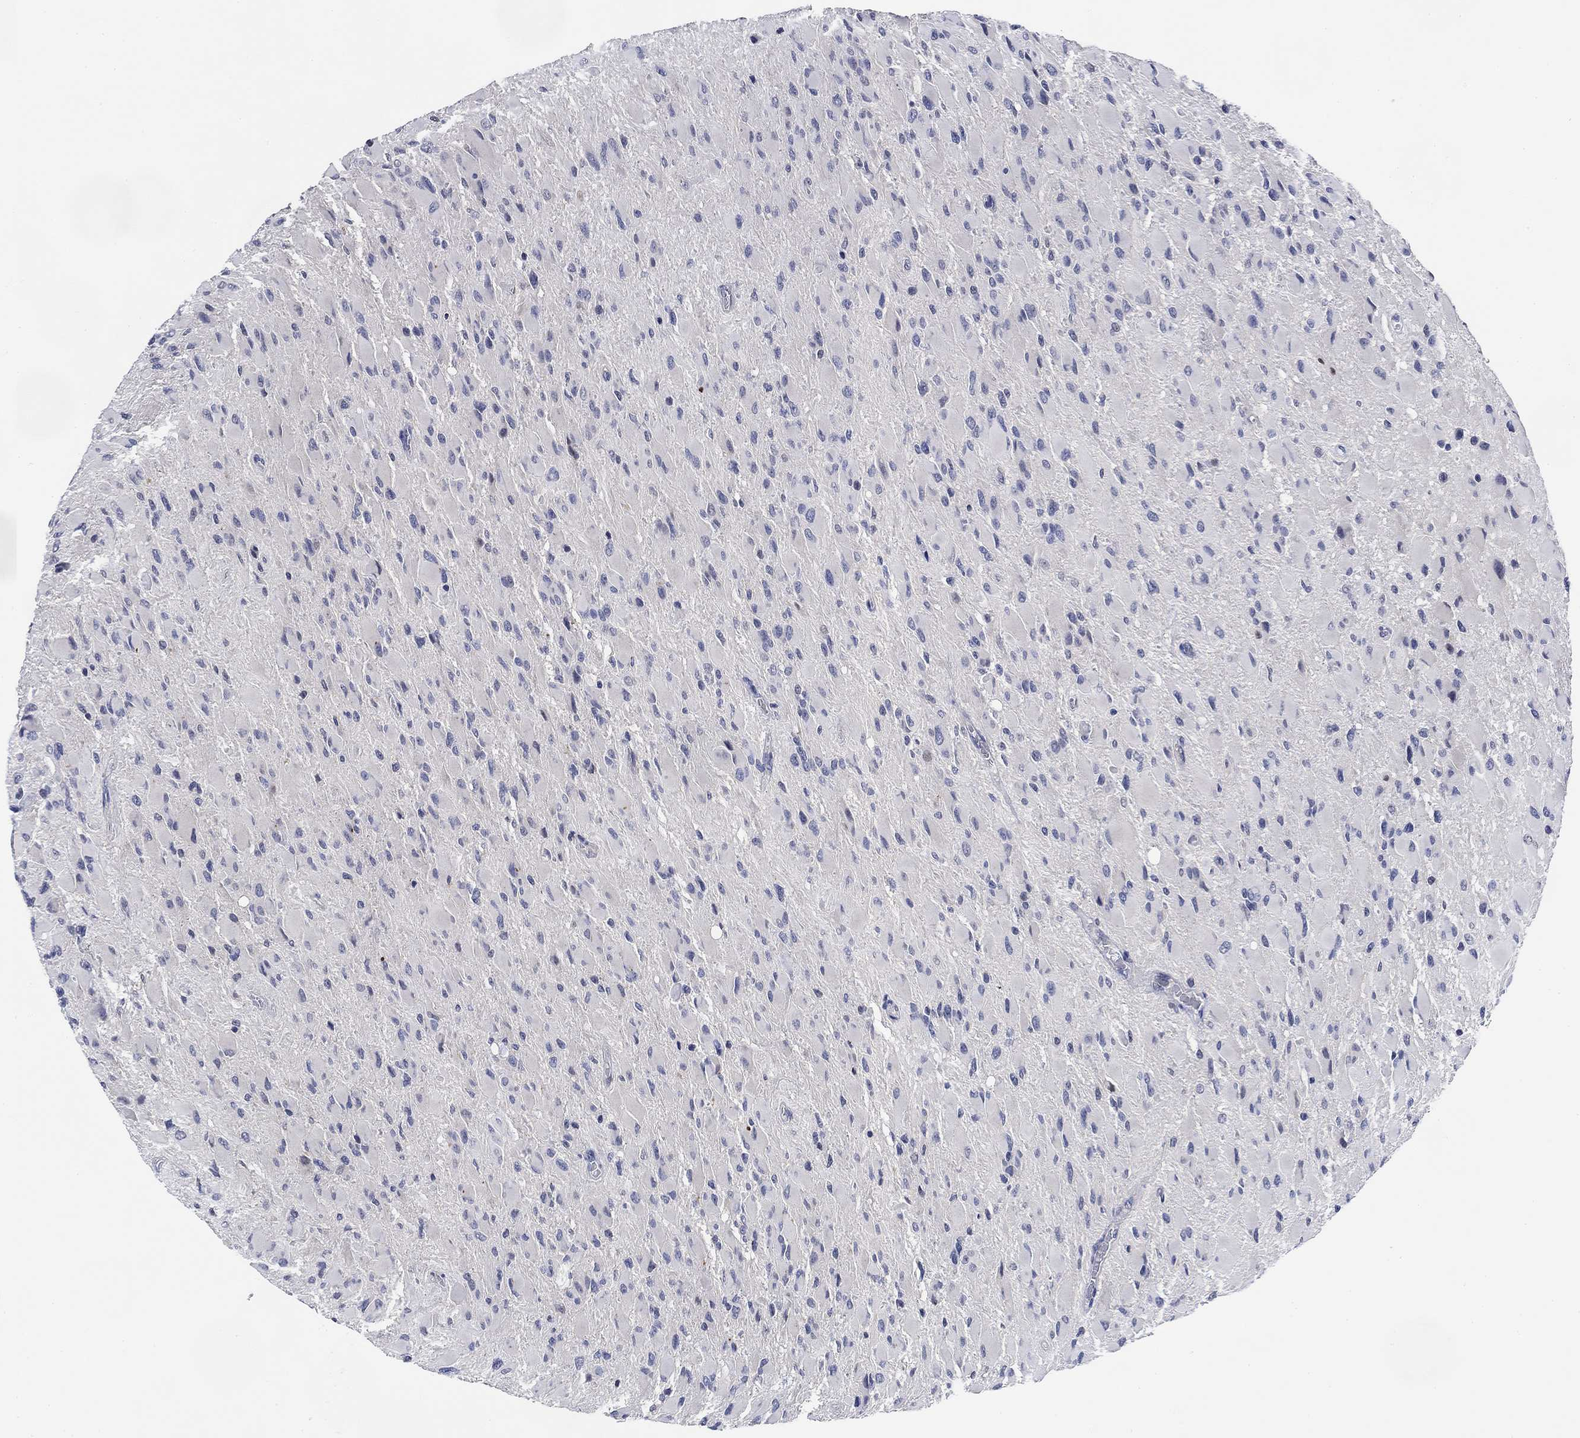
{"staining": {"intensity": "negative", "quantity": "none", "location": "none"}, "tissue": "glioma", "cell_type": "Tumor cells", "image_type": "cancer", "snomed": [{"axis": "morphology", "description": "Glioma, malignant, High grade"}, {"axis": "topography", "description": "Cerebral cortex"}], "caption": "Histopathology image shows no protein positivity in tumor cells of glioma tissue.", "gene": "DAZL", "patient": {"sex": "female", "age": 36}}